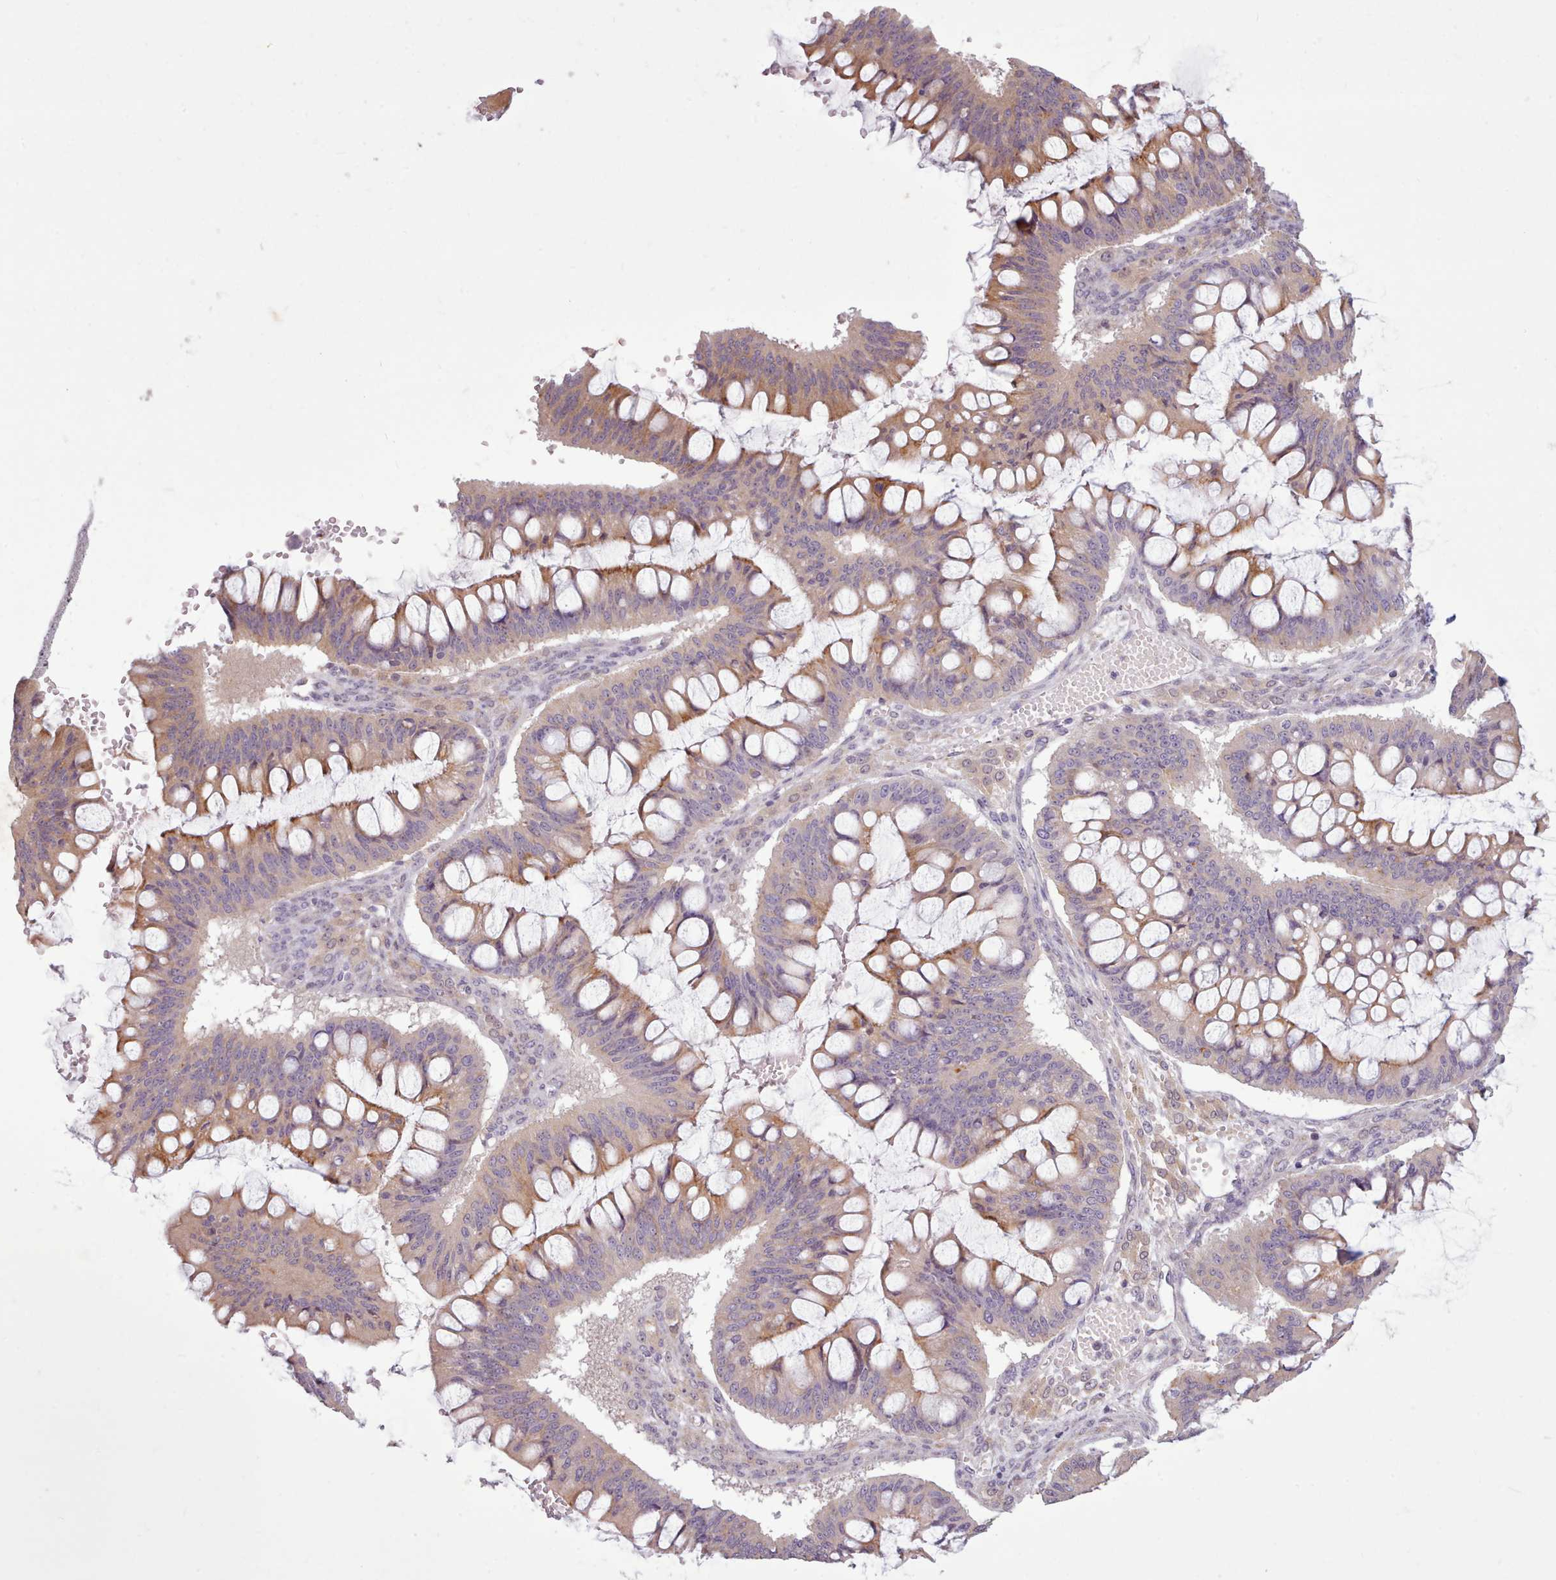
{"staining": {"intensity": "weak", "quantity": ">75%", "location": "cytoplasmic/membranous"}, "tissue": "ovarian cancer", "cell_type": "Tumor cells", "image_type": "cancer", "snomed": [{"axis": "morphology", "description": "Cystadenocarcinoma, mucinous, NOS"}, {"axis": "topography", "description": "Ovary"}], "caption": "Tumor cells show low levels of weak cytoplasmic/membranous expression in about >75% of cells in mucinous cystadenocarcinoma (ovarian).", "gene": "NMRK1", "patient": {"sex": "female", "age": 73}}